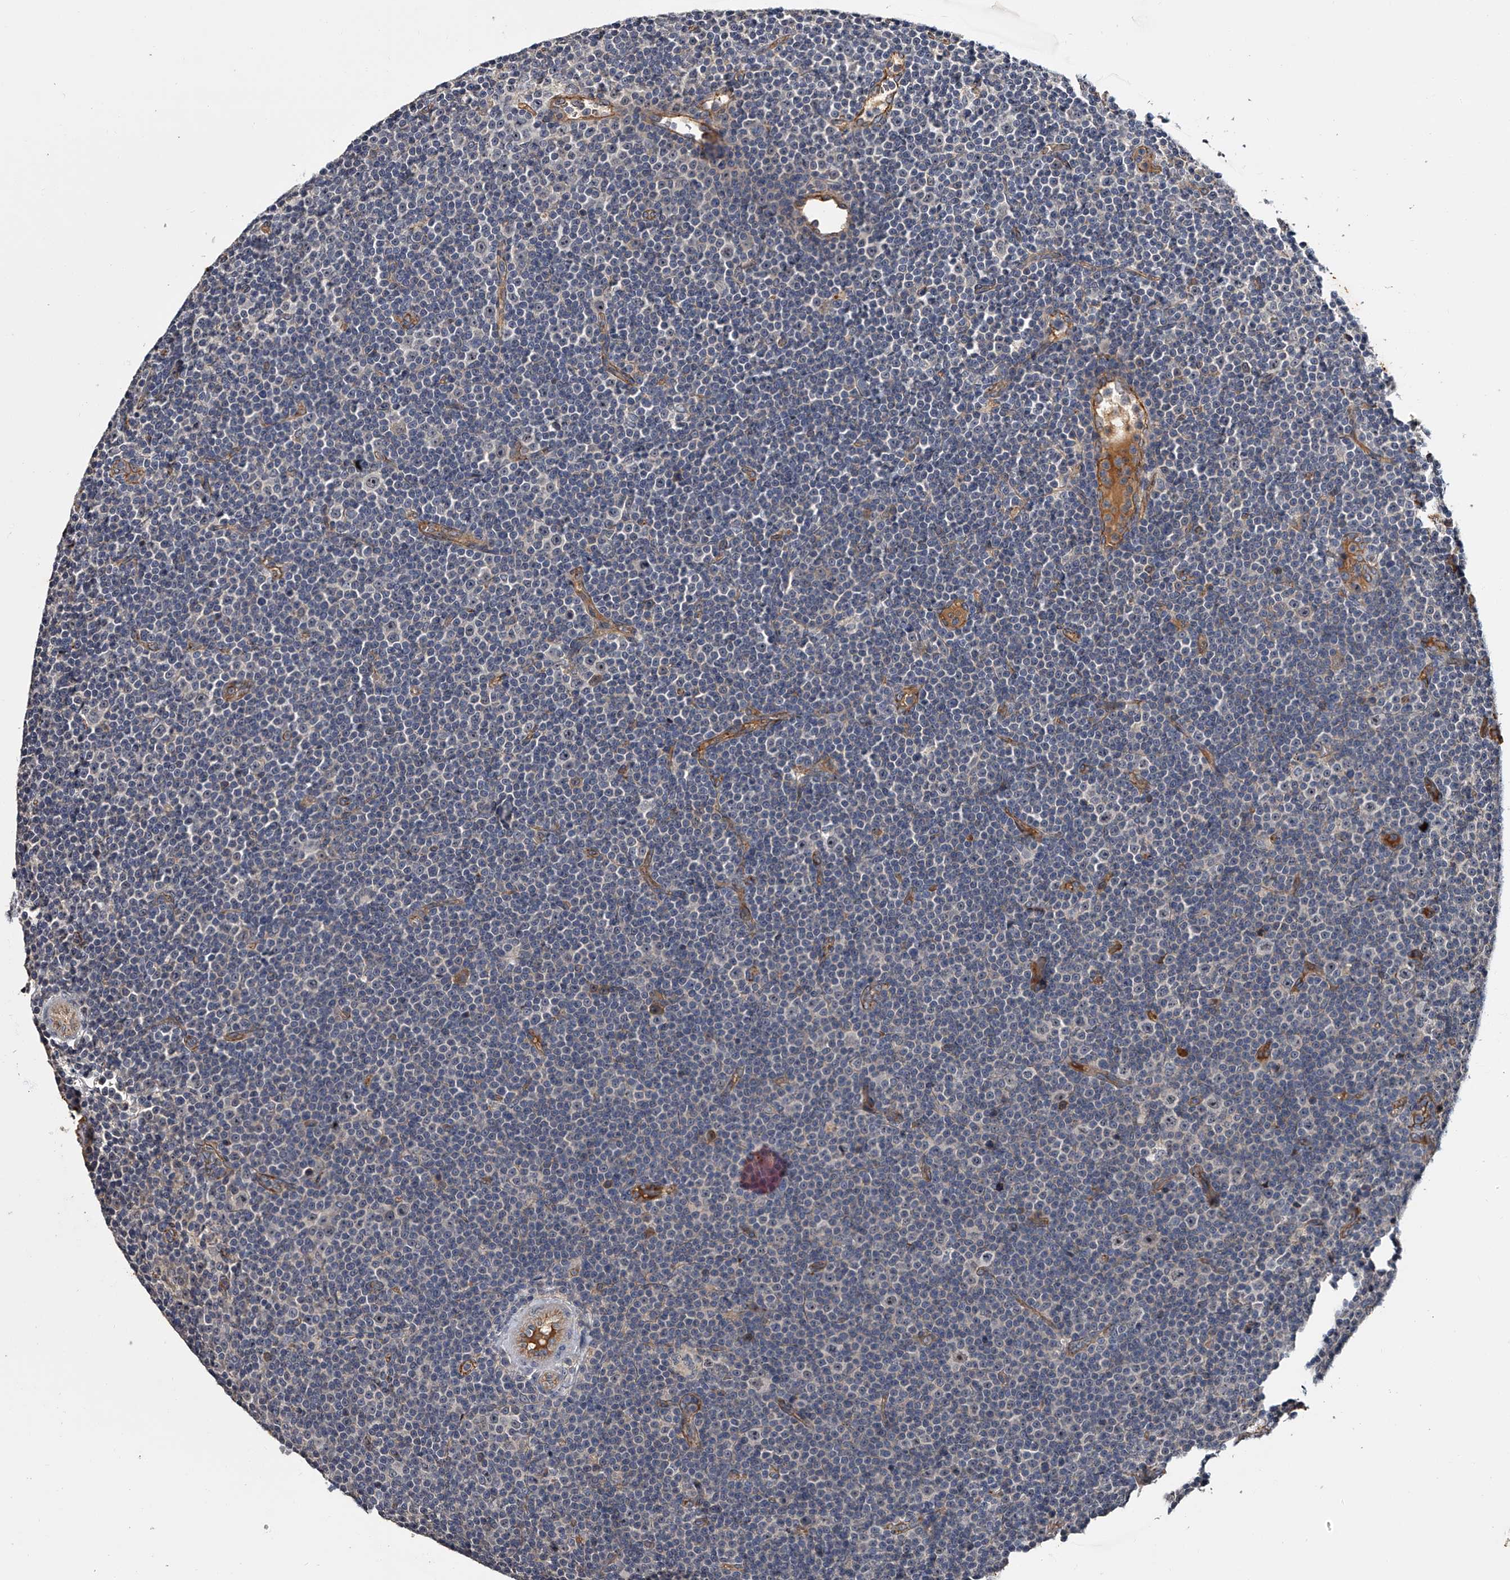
{"staining": {"intensity": "negative", "quantity": "none", "location": "none"}, "tissue": "lymphoma", "cell_type": "Tumor cells", "image_type": "cancer", "snomed": [{"axis": "morphology", "description": "Malignant lymphoma, non-Hodgkin's type, Low grade"}, {"axis": "topography", "description": "Lymph node"}], "caption": "This is an immunohistochemistry micrograph of human lymphoma. There is no staining in tumor cells.", "gene": "MDN1", "patient": {"sex": "female", "age": 67}}